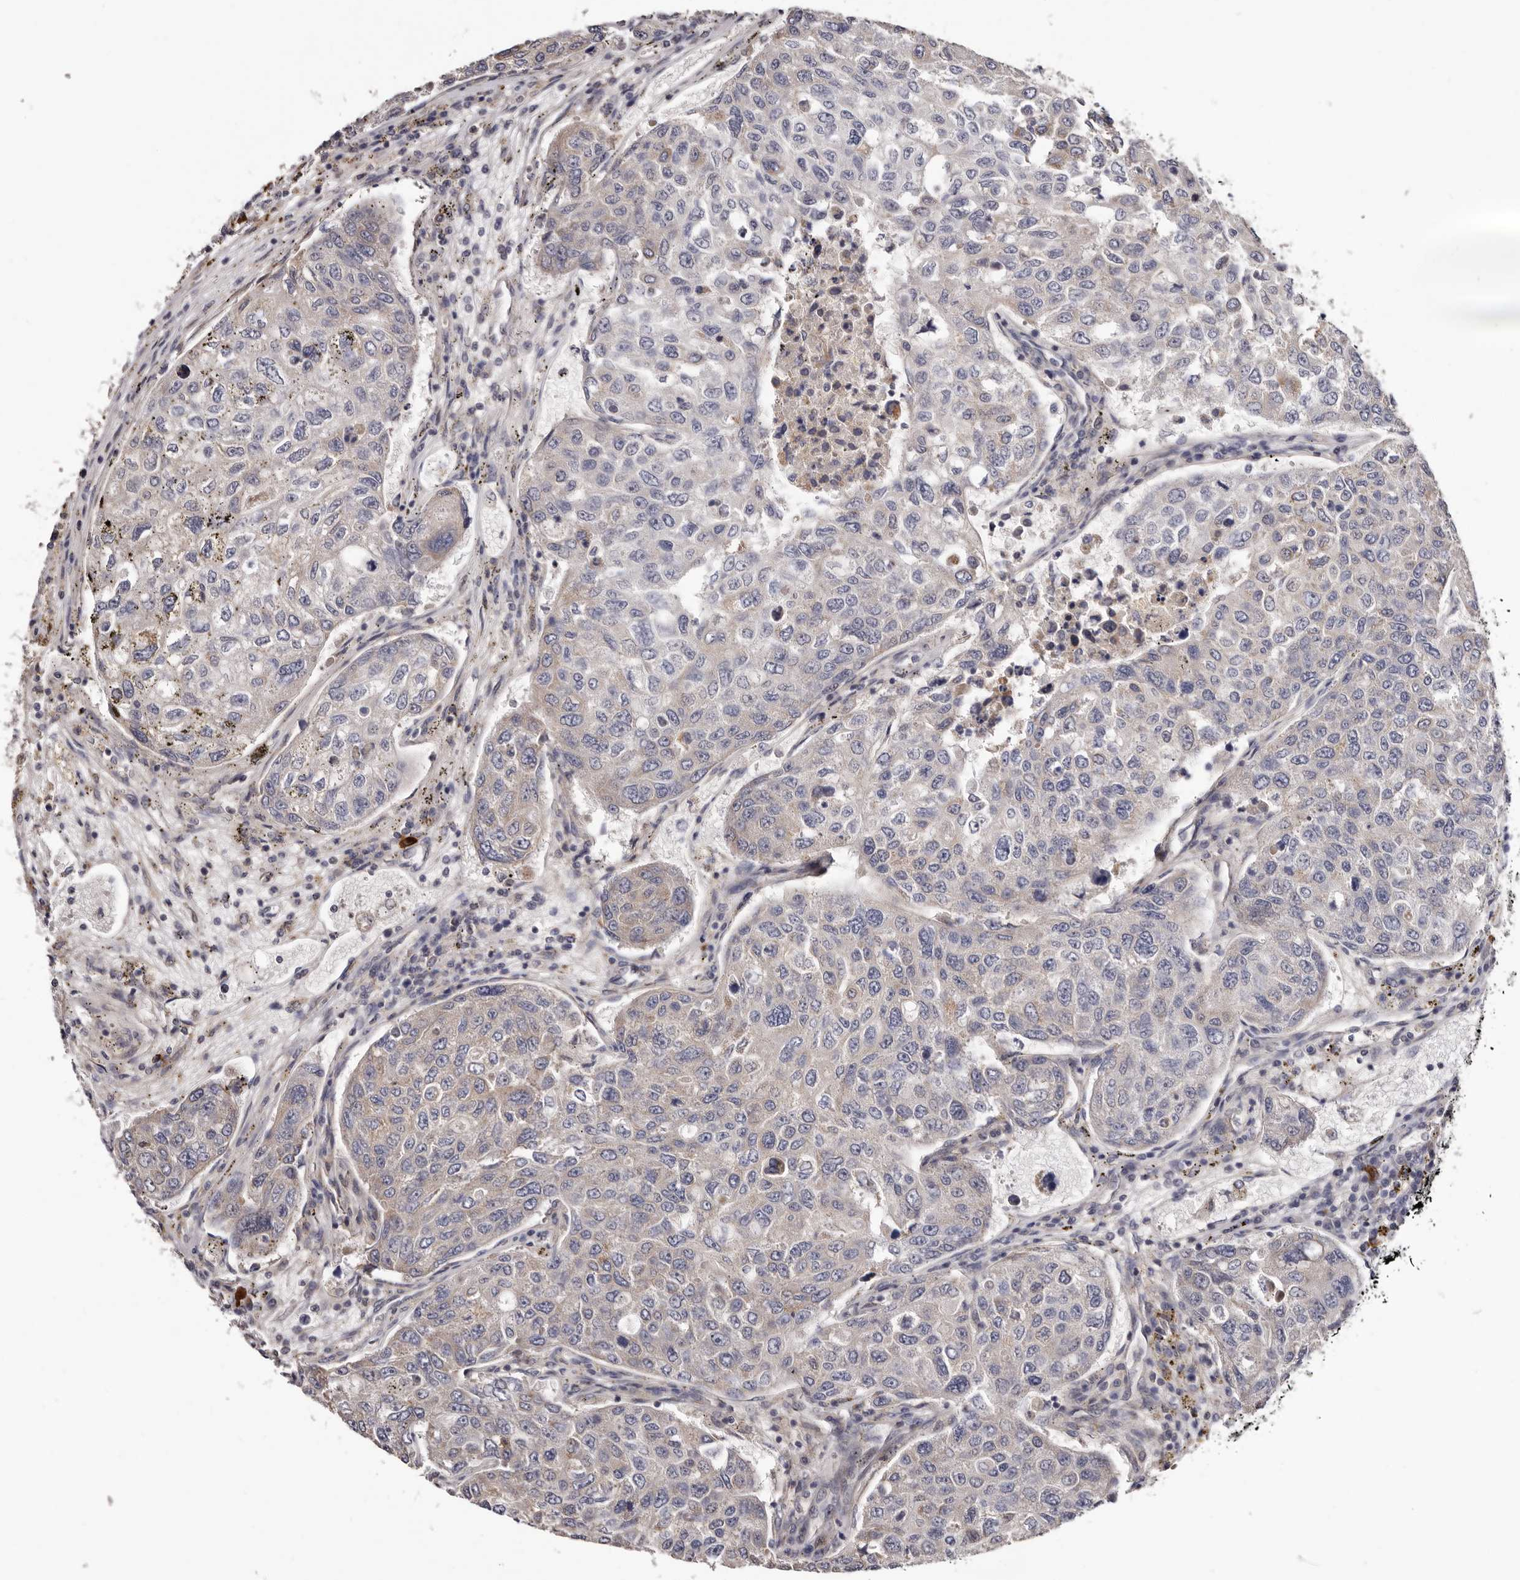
{"staining": {"intensity": "negative", "quantity": "none", "location": "none"}, "tissue": "urothelial cancer", "cell_type": "Tumor cells", "image_type": "cancer", "snomed": [{"axis": "morphology", "description": "Urothelial carcinoma, High grade"}, {"axis": "topography", "description": "Lymph node"}, {"axis": "topography", "description": "Urinary bladder"}], "caption": "Tumor cells show no significant protein staining in urothelial cancer.", "gene": "ASIC5", "patient": {"sex": "male", "age": 51}}